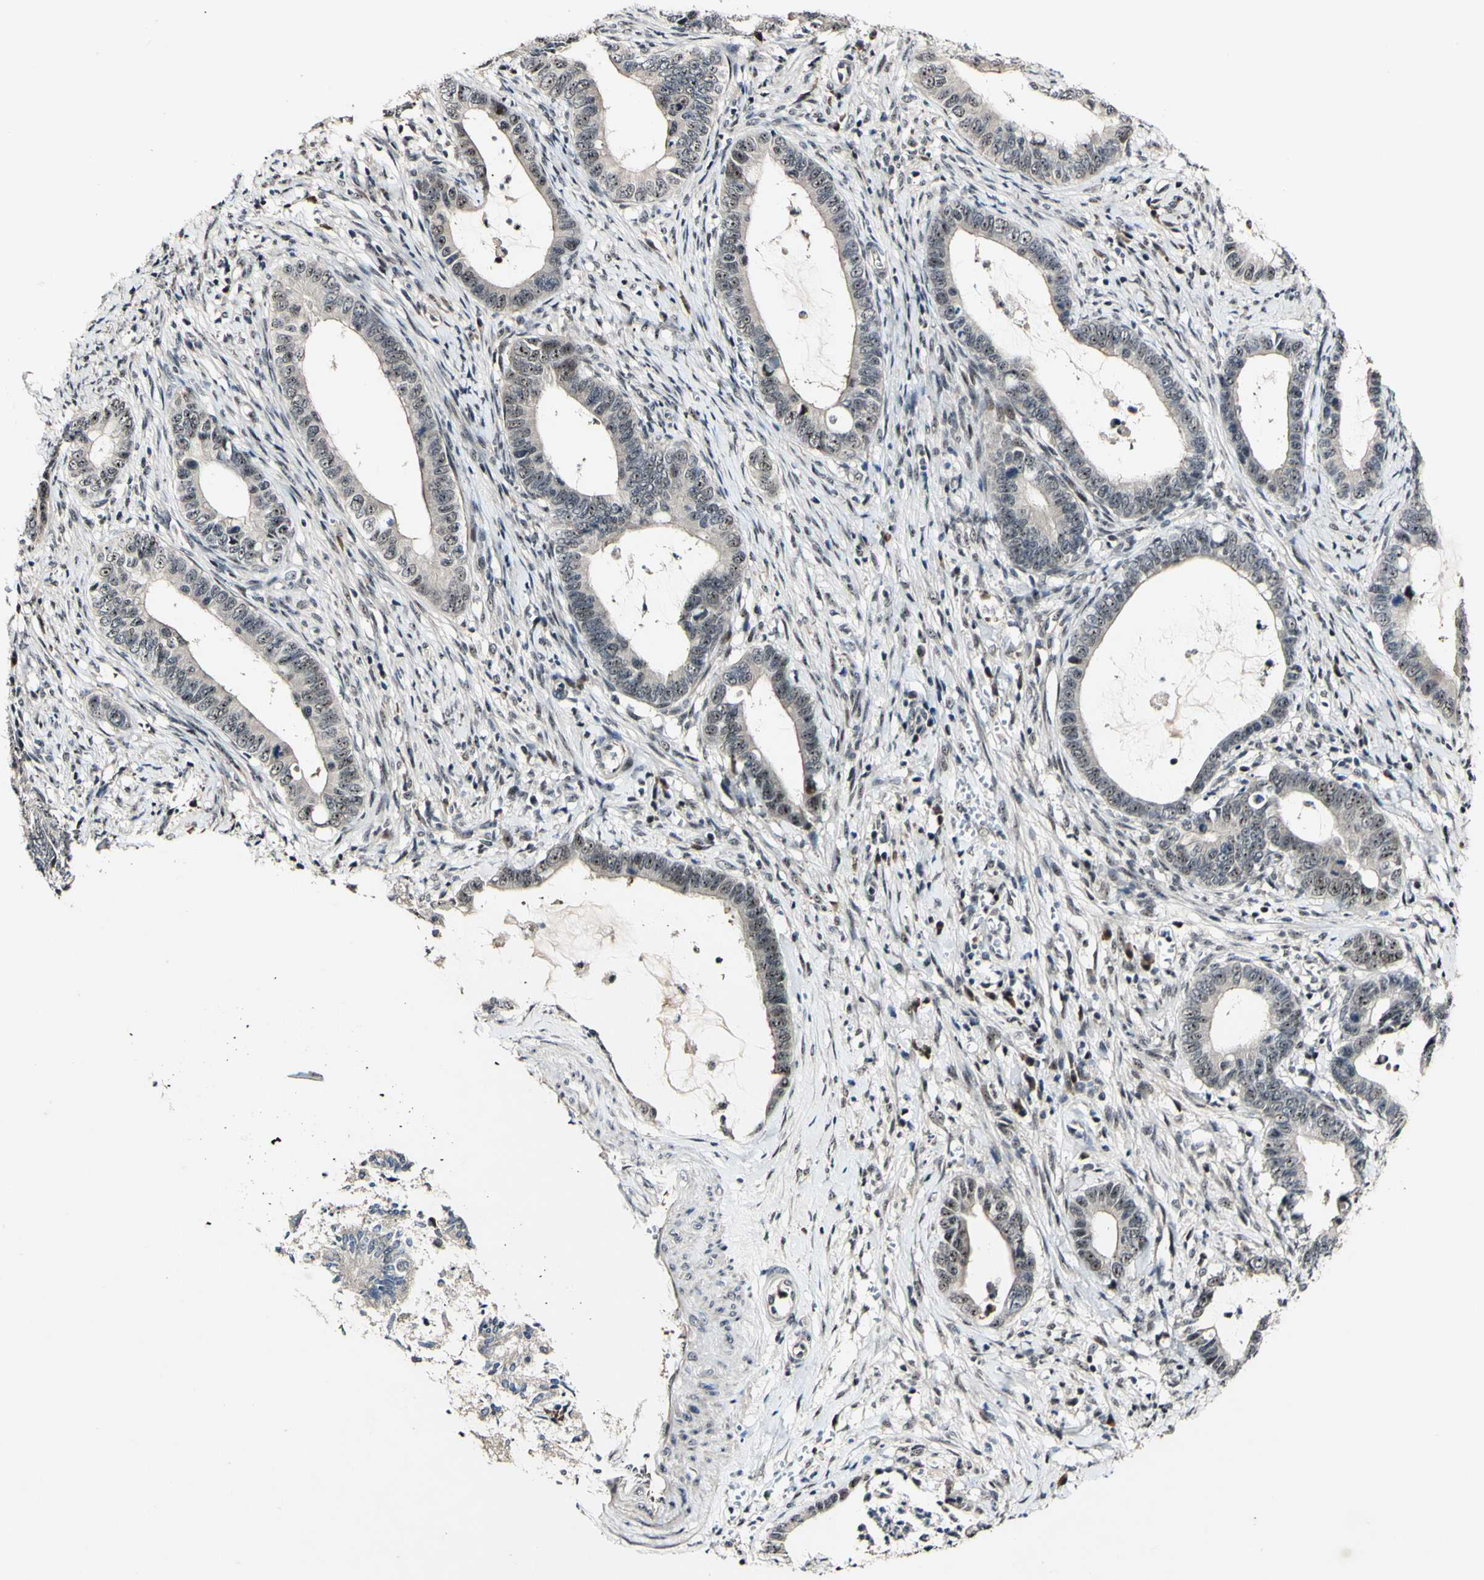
{"staining": {"intensity": "moderate", "quantity": "<25%", "location": "nuclear"}, "tissue": "cervical cancer", "cell_type": "Tumor cells", "image_type": "cancer", "snomed": [{"axis": "morphology", "description": "Adenocarcinoma, NOS"}, {"axis": "topography", "description": "Cervix"}], "caption": "Moderate nuclear positivity is present in approximately <25% of tumor cells in cervical cancer (adenocarcinoma). The staining was performed using DAB to visualize the protein expression in brown, while the nuclei were stained in blue with hematoxylin (Magnification: 20x).", "gene": "POLR2F", "patient": {"sex": "female", "age": 44}}